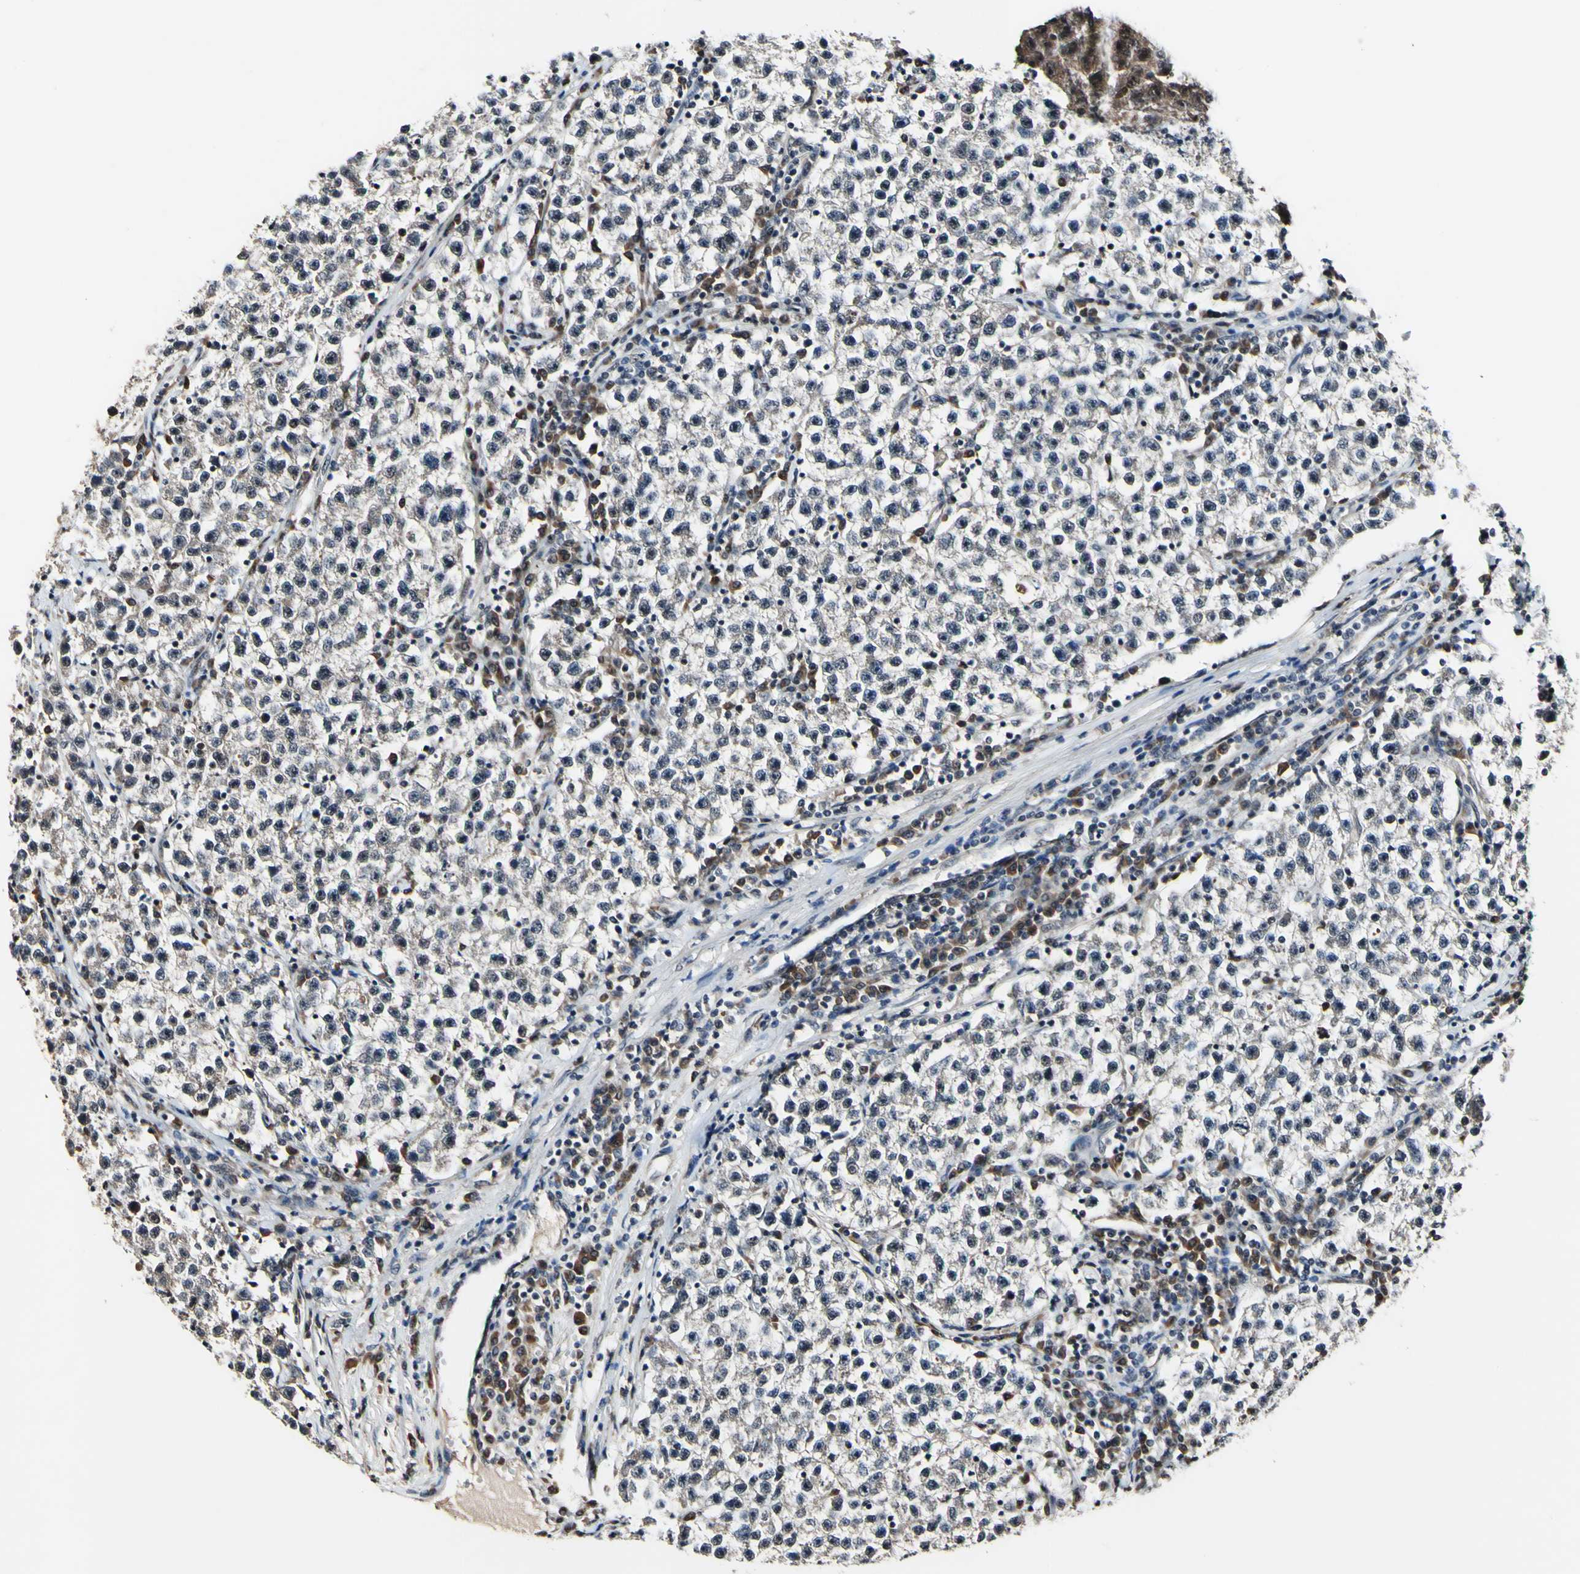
{"staining": {"intensity": "negative", "quantity": "none", "location": "none"}, "tissue": "testis cancer", "cell_type": "Tumor cells", "image_type": "cancer", "snomed": [{"axis": "morphology", "description": "Seminoma, NOS"}, {"axis": "topography", "description": "Testis"}], "caption": "IHC photomicrograph of neoplastic tissue: human testis cancer stained with DAB (3,3'-diaminobenzidine) displays no significant protein positivity in tumor cells. (Immunohistochemistry, brightfield microscopy, high magnification).", "gene": "PSMD10", "patient": {"sex": "male", "age": 22}}